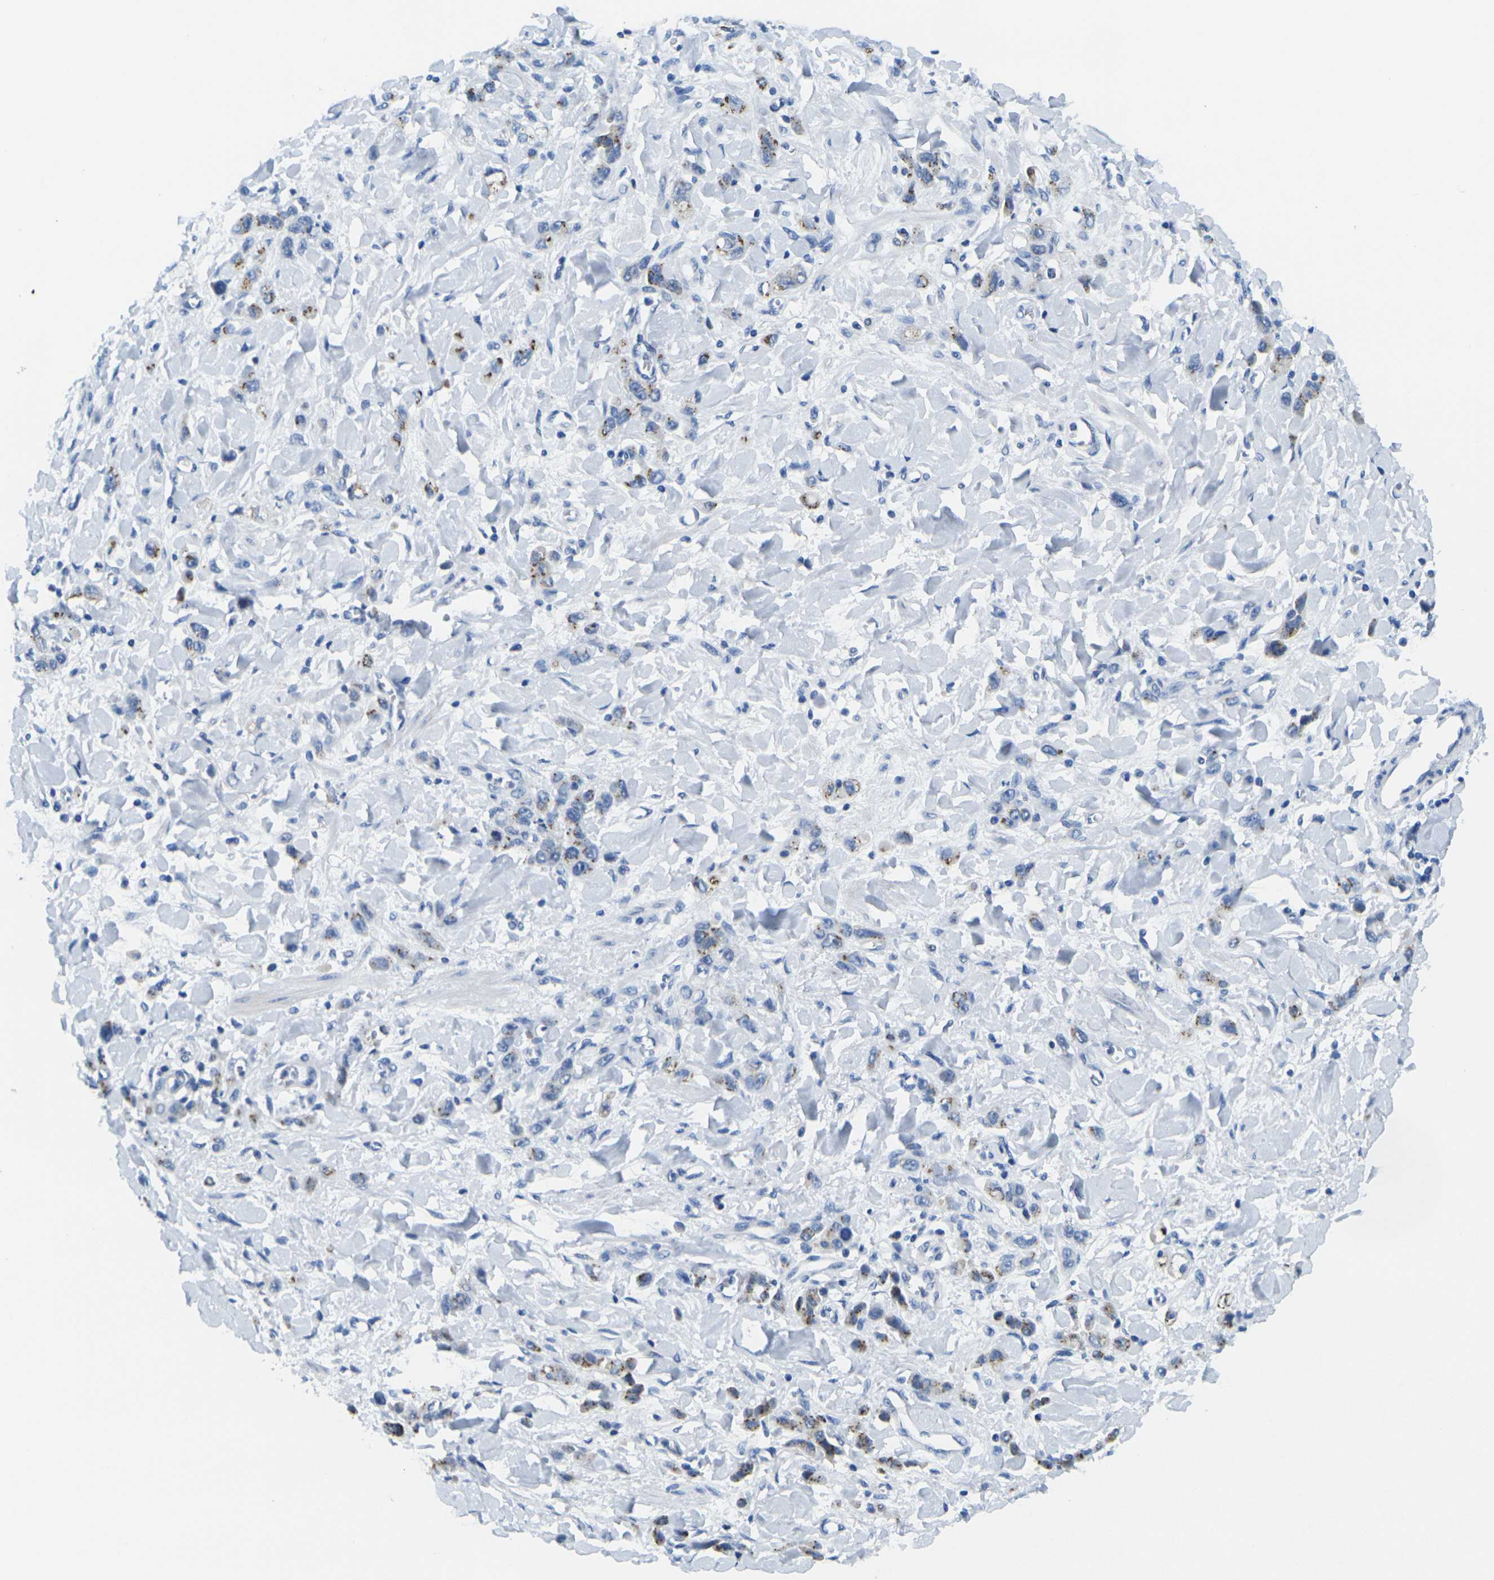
{"staining": {"intensity": "moderate", "quantity": "25%-75%", "location": "cytoplasmic/membranous"}, "tissue": "stomach cancer", "cell_type": "Tumor cells", "image_type": "cancer", "snomed": [{"axis": "morphology", "description": "Normal tissue, NOS"}, {"axis": "morphology", "description": "Adenocarcinoma, NOS"}, {"axis": "topography", "description": "Stomach"}], "caption": "IHC staining of stomach cancer (adenocarcinoma), which demonstrates medium levels of moderate cytoplasmic/membranous expression in about 25%-75% of tumor cells indicating moderate cytoplasmic/membranous protein positivity. The staining was performed using DAB (3,3'-diaminobenzidine) (brown) for protein detection and nuclei were counterstained in hematoxylin (blue).", "gene": "FAM3D", "patient": {"sex": "male", "age": 82}}